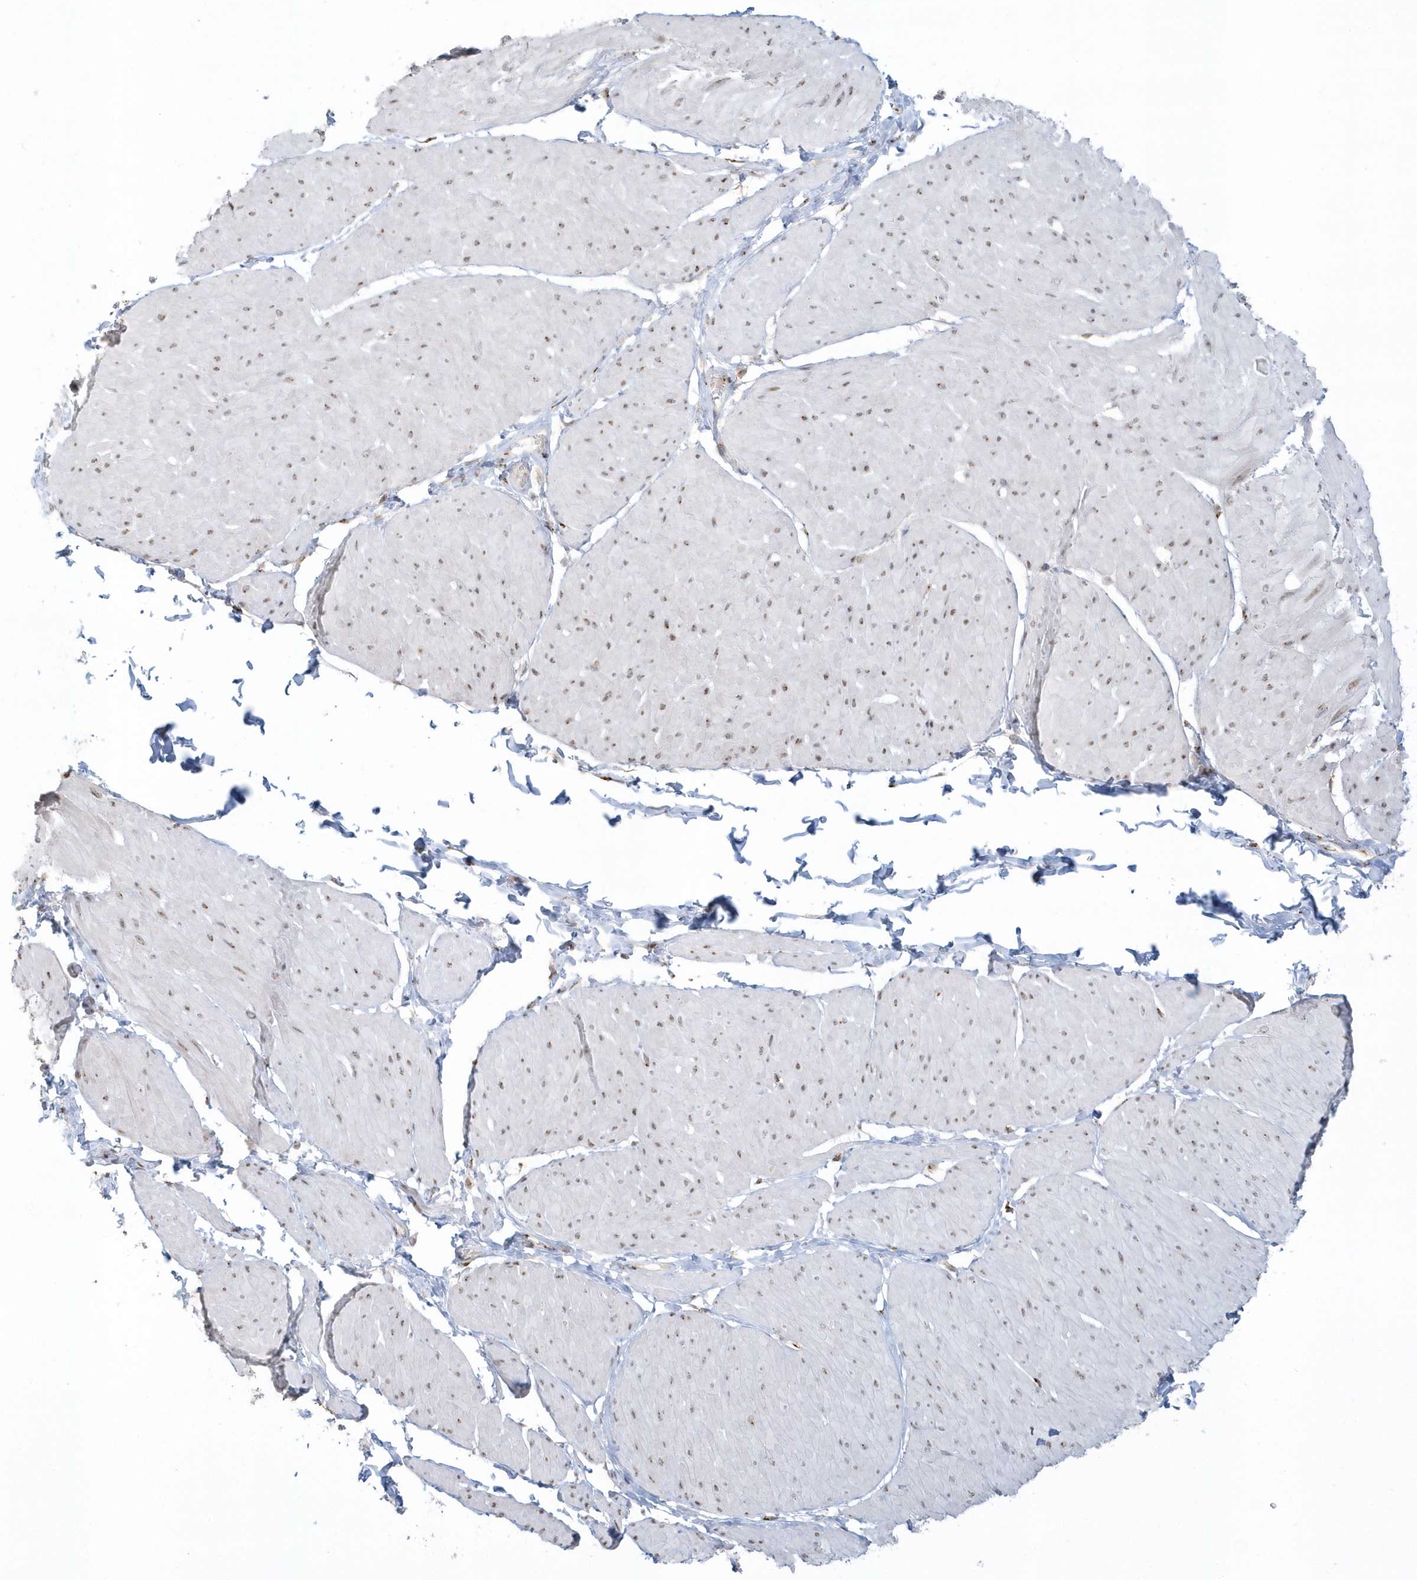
{"staining": {"intensity": "moderate", "quantity": ">75%", "location": "nuclear"}, "tissue": "smooth muscle", "cell_type": "Smooth muscle cells", "image_type": "normal", "snomed": [{"axis": "morphology", "description": "Urothelial carcinoma, High grade"}, {"axis": "topography", "description": "Urinary bladder"}], "caption": "Immunohistochemistry photomicrograph of benign smooth muscle stained for a protein (brown), which reveals medium levels of moderate nuclear expression in about >75% of smooth muscle cells.", "gene": "DHFR", "patient": {"sex": "male", "age": 46}}